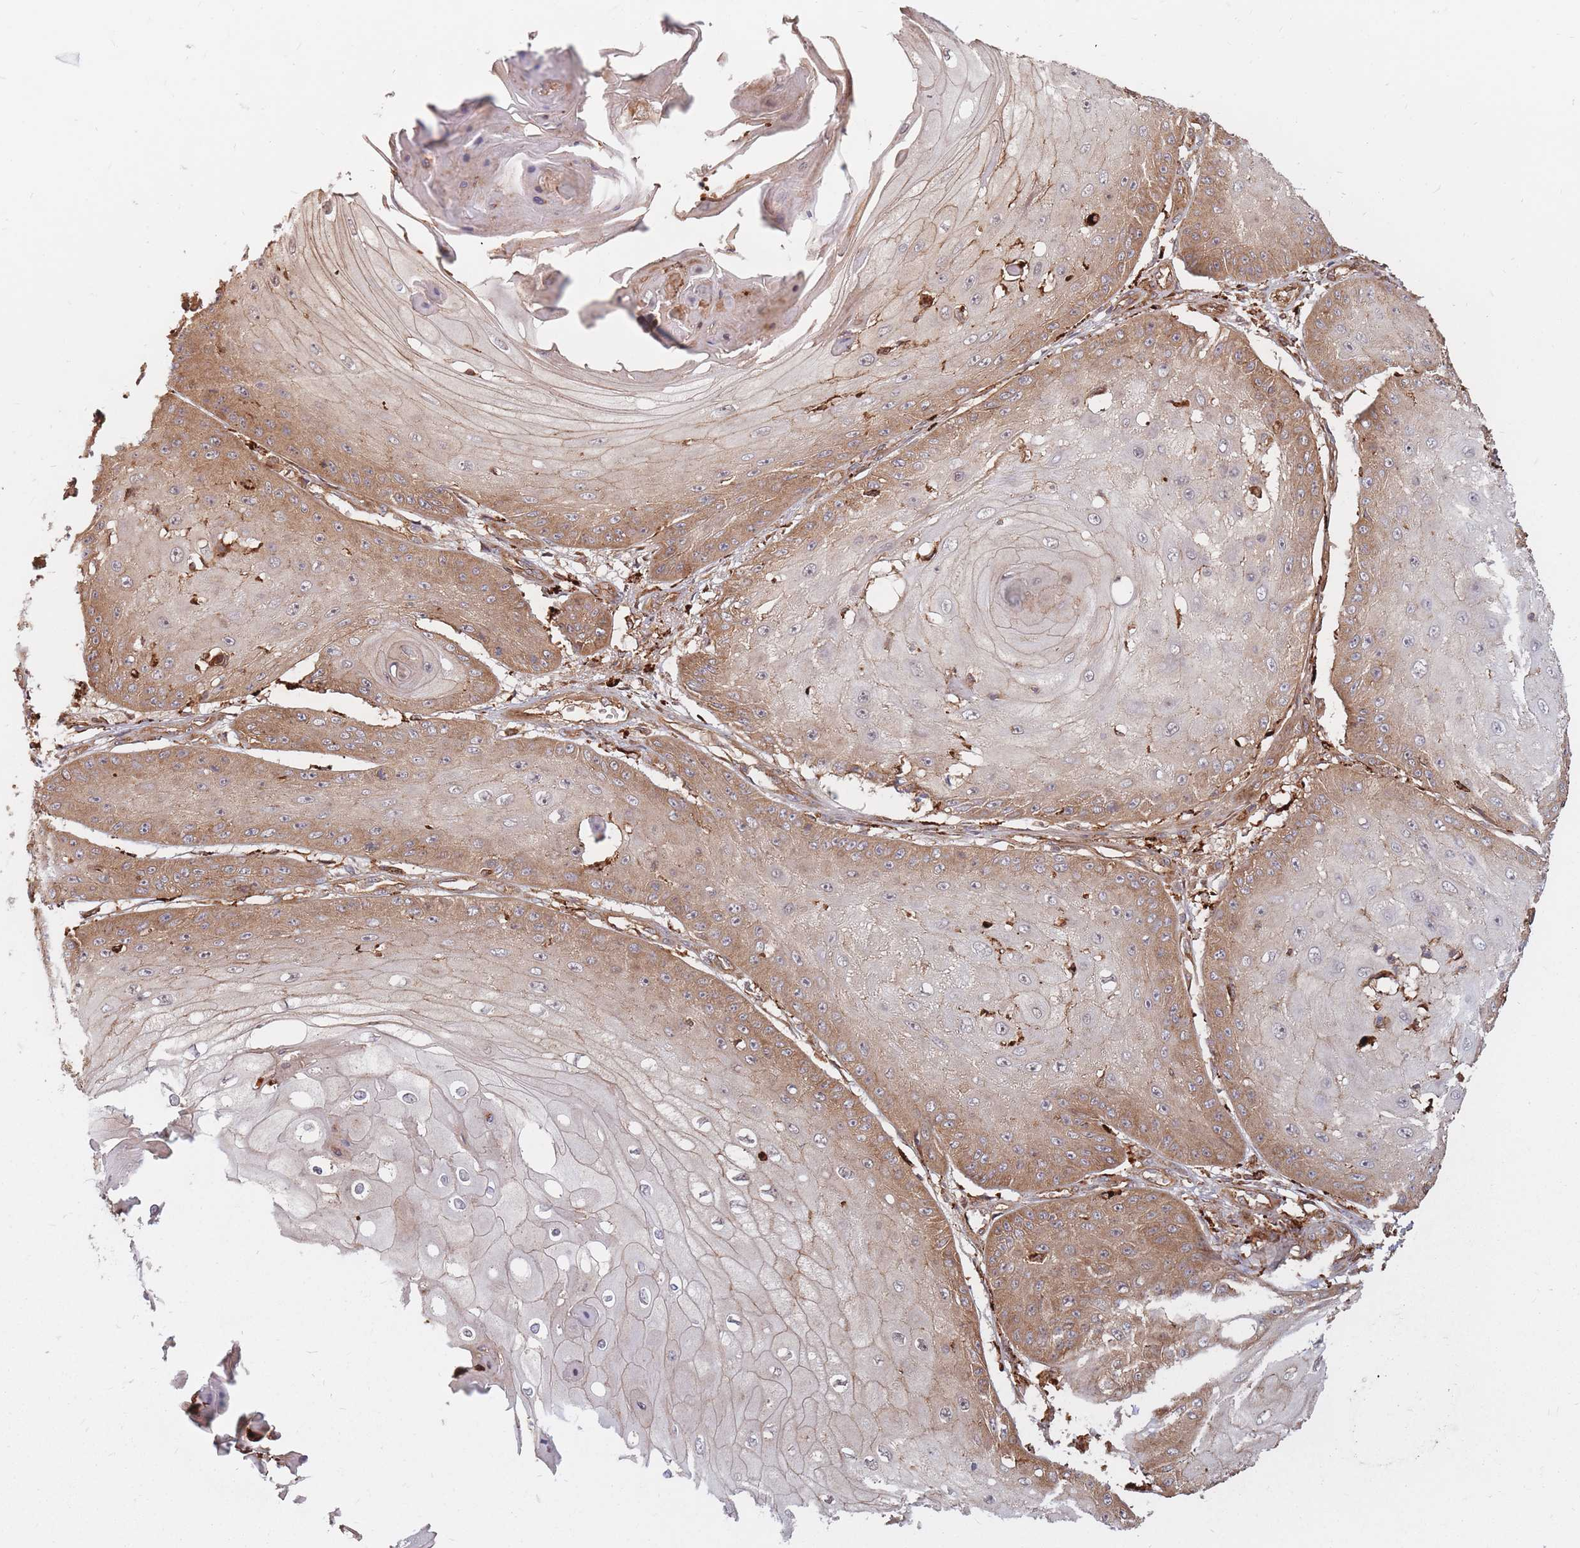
{"staining": {"intensity": "moderate", "quantity": ">75%", "location": "cytoplasmic/membranous"}, "tissue": "skin cancer", "cell_type": "Tumor cells", "image_type": "cancer", "snomed": [{"axis": "morphology", "description": "Squamous cell carcinoma, NOS"}, {"axis": "topography", "description": "Skin"}], "caption": "Skin cancer stained for a protein (brown) displays moderate cytoplasmic/membranous positive expression in about >75% of tumor cells.", "gene": "RASSF2", "patient": {"sex": "male", "age": 70}}